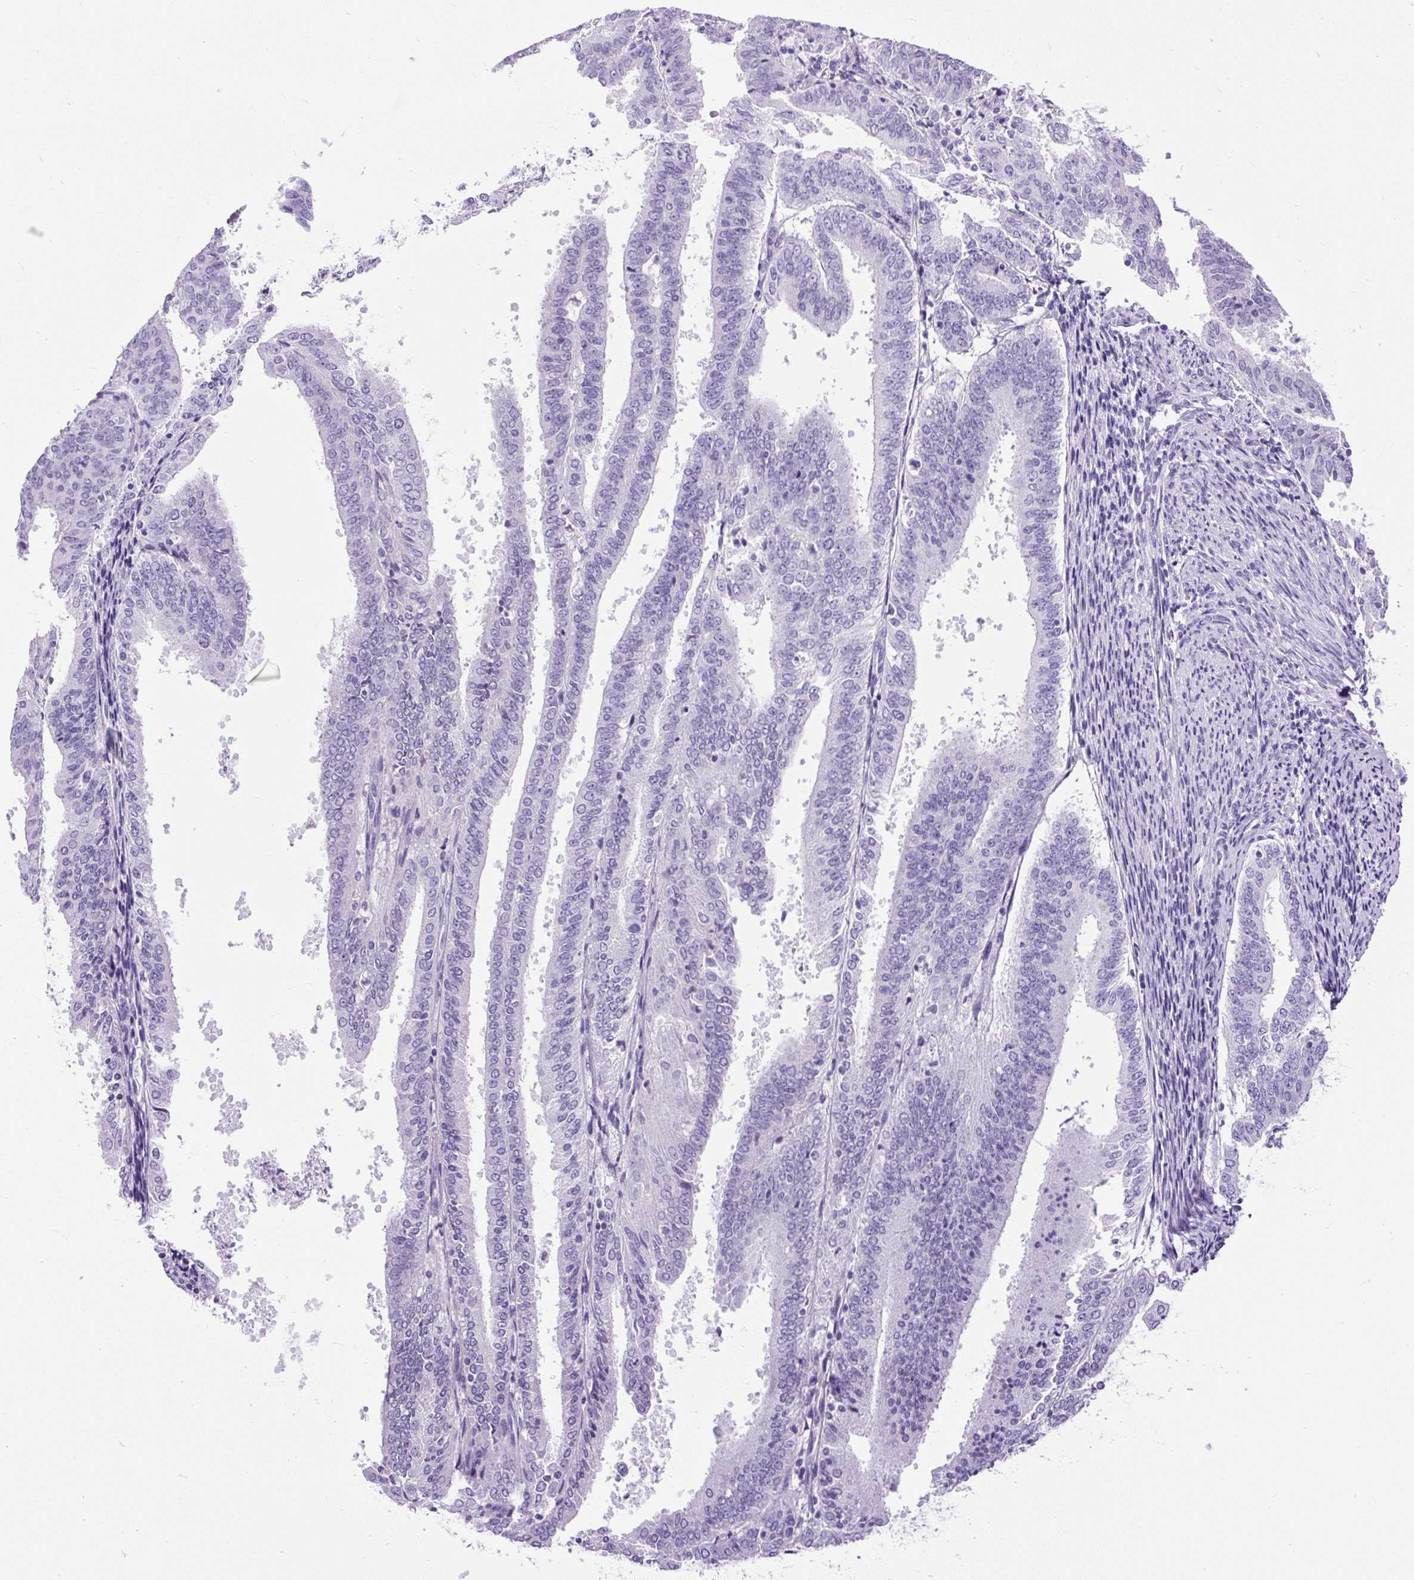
{"staining": {"intensity": "negative", "quantity": "none", "location": "none"}, "tissue": "endometrial cancer", "cell_type": "Tumor cells", "image_type": "cancer", "snomed": [{"axis": "morphology", "description": "Adenocarcinoma, NOS"}, {"axis": "topography", "description": "Endometrium"}], "caption": "IHC micrograph of neoplastic tissue: human endometrial cancer stained with DAB displays no significant protein positivity in tumor cells. (Stains: DAB IHC with hematoxylin counter stain, Microscopy: brightfield microscopy at high magnification).", "gene": "UPP1", "patient": {"sex": "female", "age": 63}}